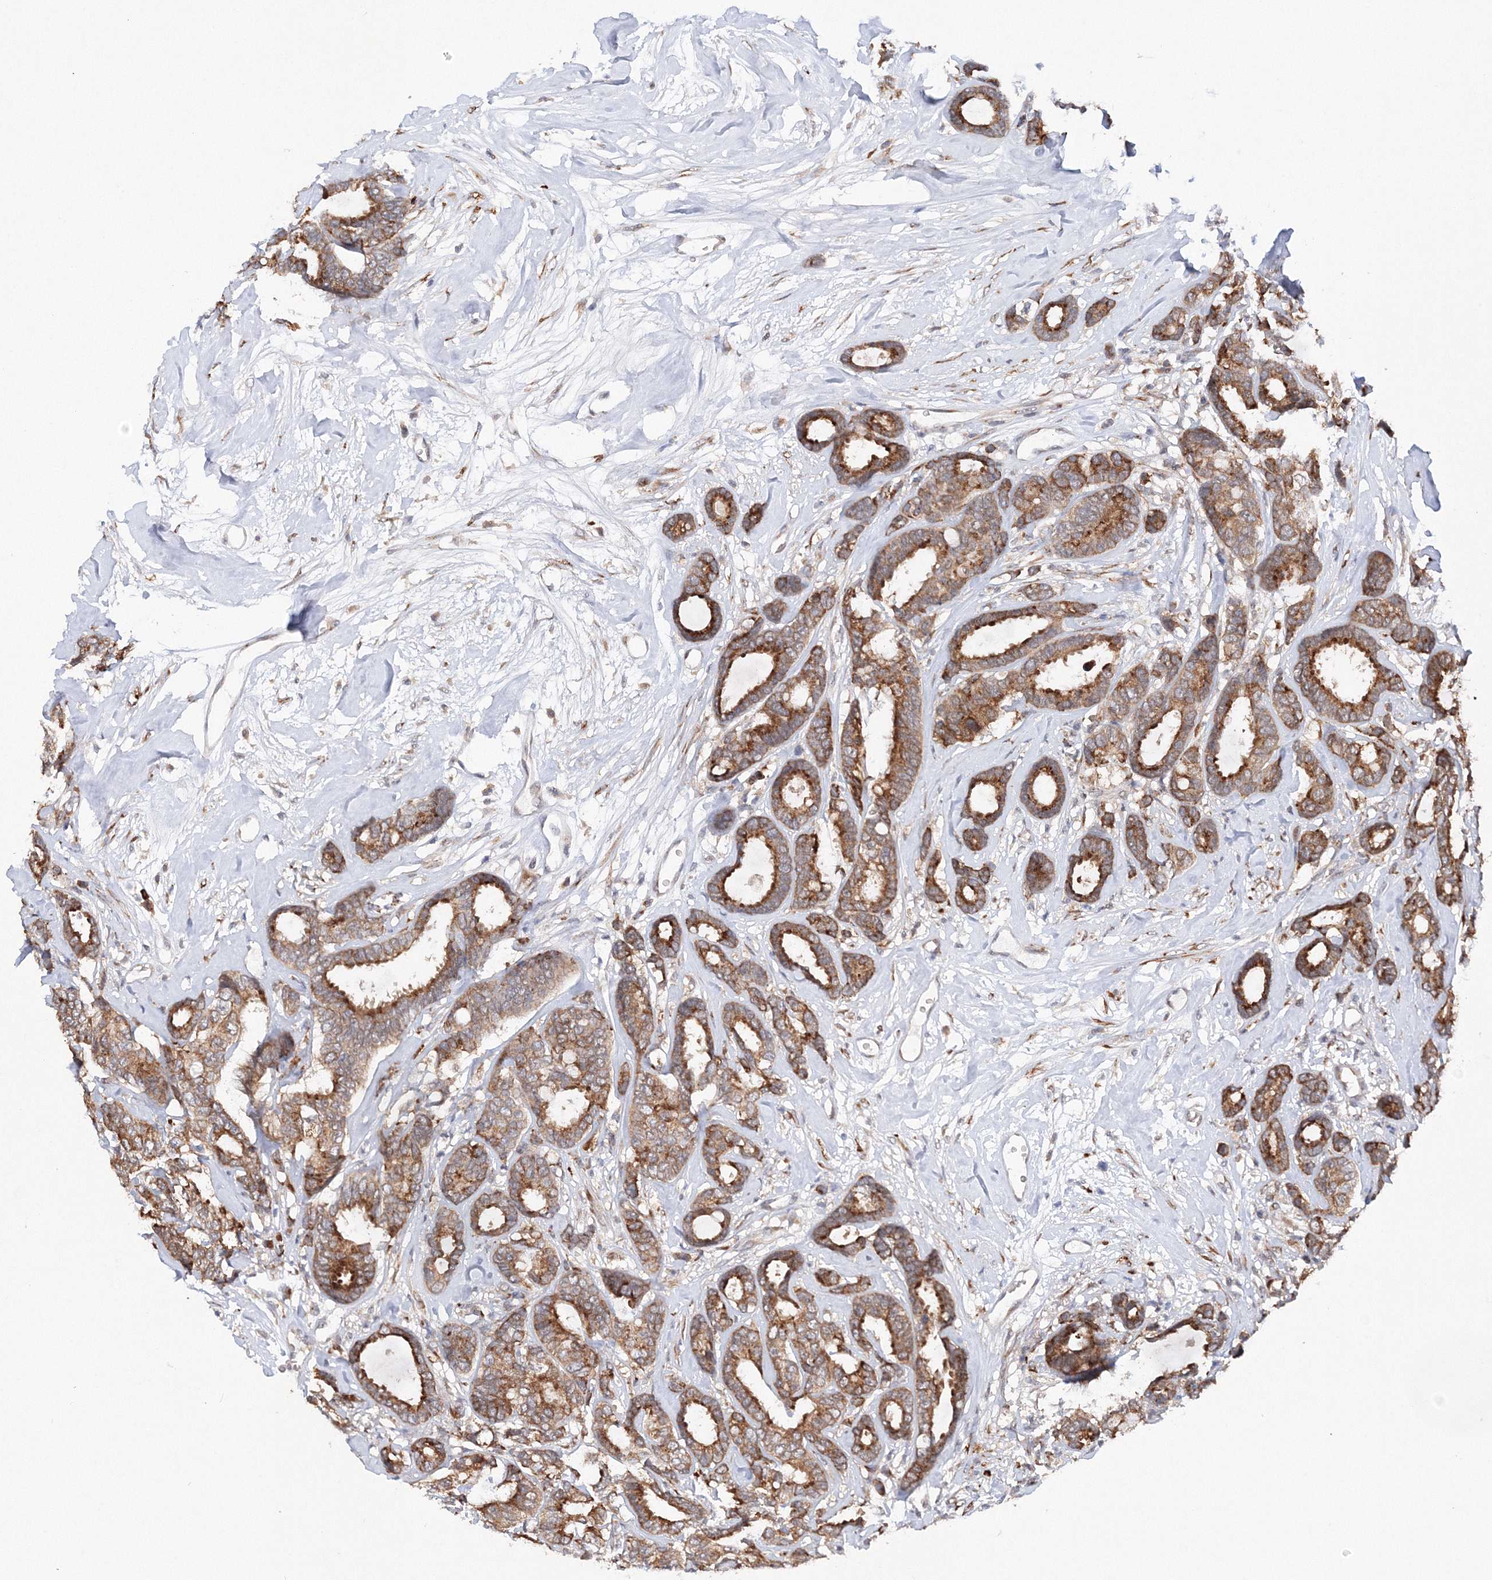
{"staining": {"intensity": "strong", "quantity": ">75%", "location": "cytoplasmic/membranous"}, "tissue": "breast cancer", "cell_type": "Tumor cells", "image_type": "cancer", "snomed": [{"axis": "morphology", "description": "Duct carcinoma"}, {"axis": "topography", "description": "Breast"}], "caption": "IHC (DAB) staining of breast cancer (infiltrating ductal carcinoma) exhibits strong cytoplasmic/membranous protein positivity in approximately >75% of tumor cells.", "gene": "DIS3L2", "patient": {"sex": "female", "age": 87}}